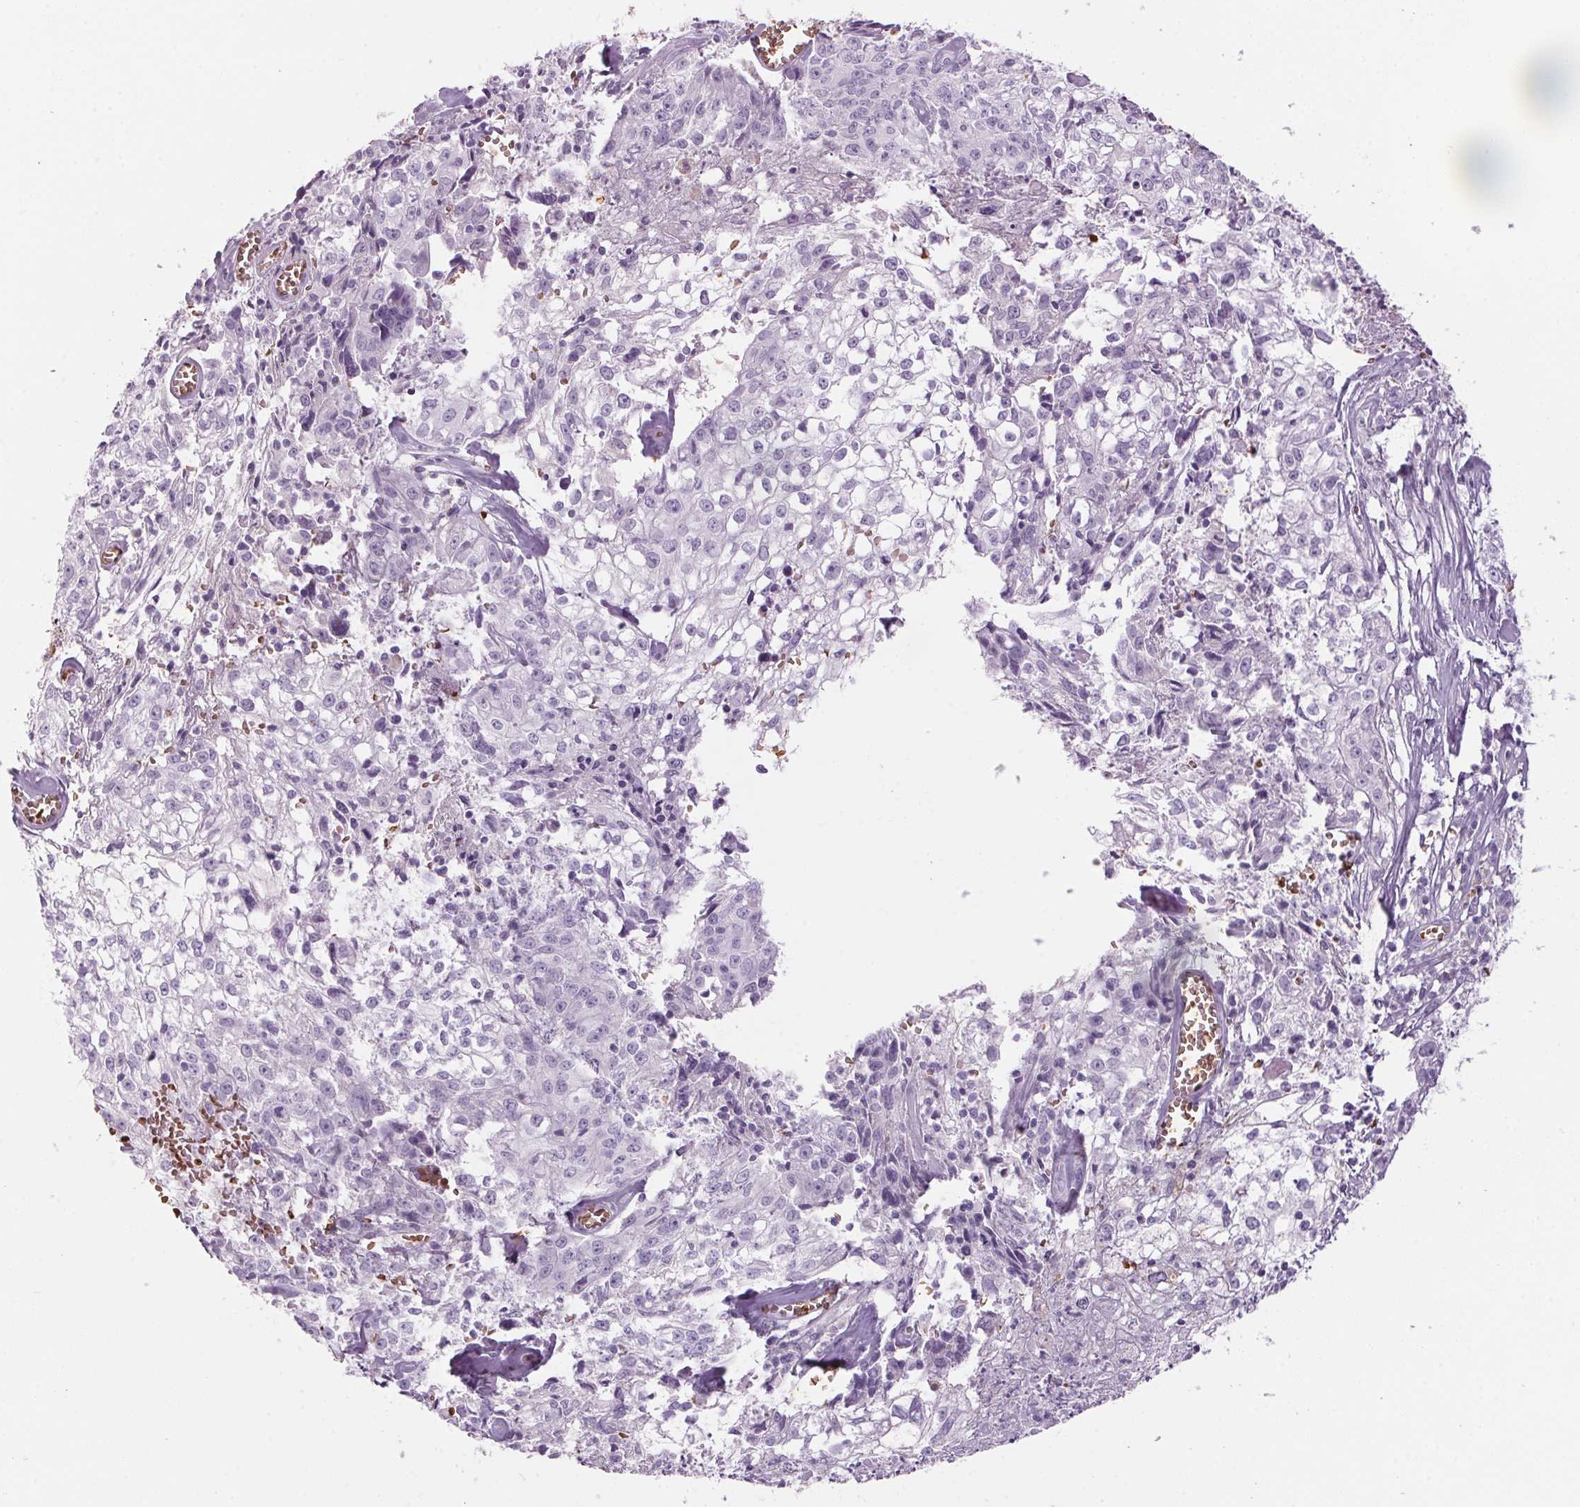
{"staining": {"intensity": "negative", "quantity": "none", "location": "none"}, "tissue": "cervical cancer", "cell_type": "Tumor cells", "image_type": "cancer", "snomed": [{"axis": "morphology", "description": "Squamous cell carcinoma, NOS"}, {"axis": "topography", "description": "Cervix"}], "caption": "This is a image of immunohistochemistry (IHC) staining of squamous cell carcinoma (cervical), which shows no expression in tumor cells. The staining was performed using DAB (3,3'-diaminobenzidine) to visualize the protein expression in brown, while the nuclei were stained in blue with hematoxylin (Magnification: 20x).", "gene": "HBQ1", "patient": {"sex": "female", "age": 85}}